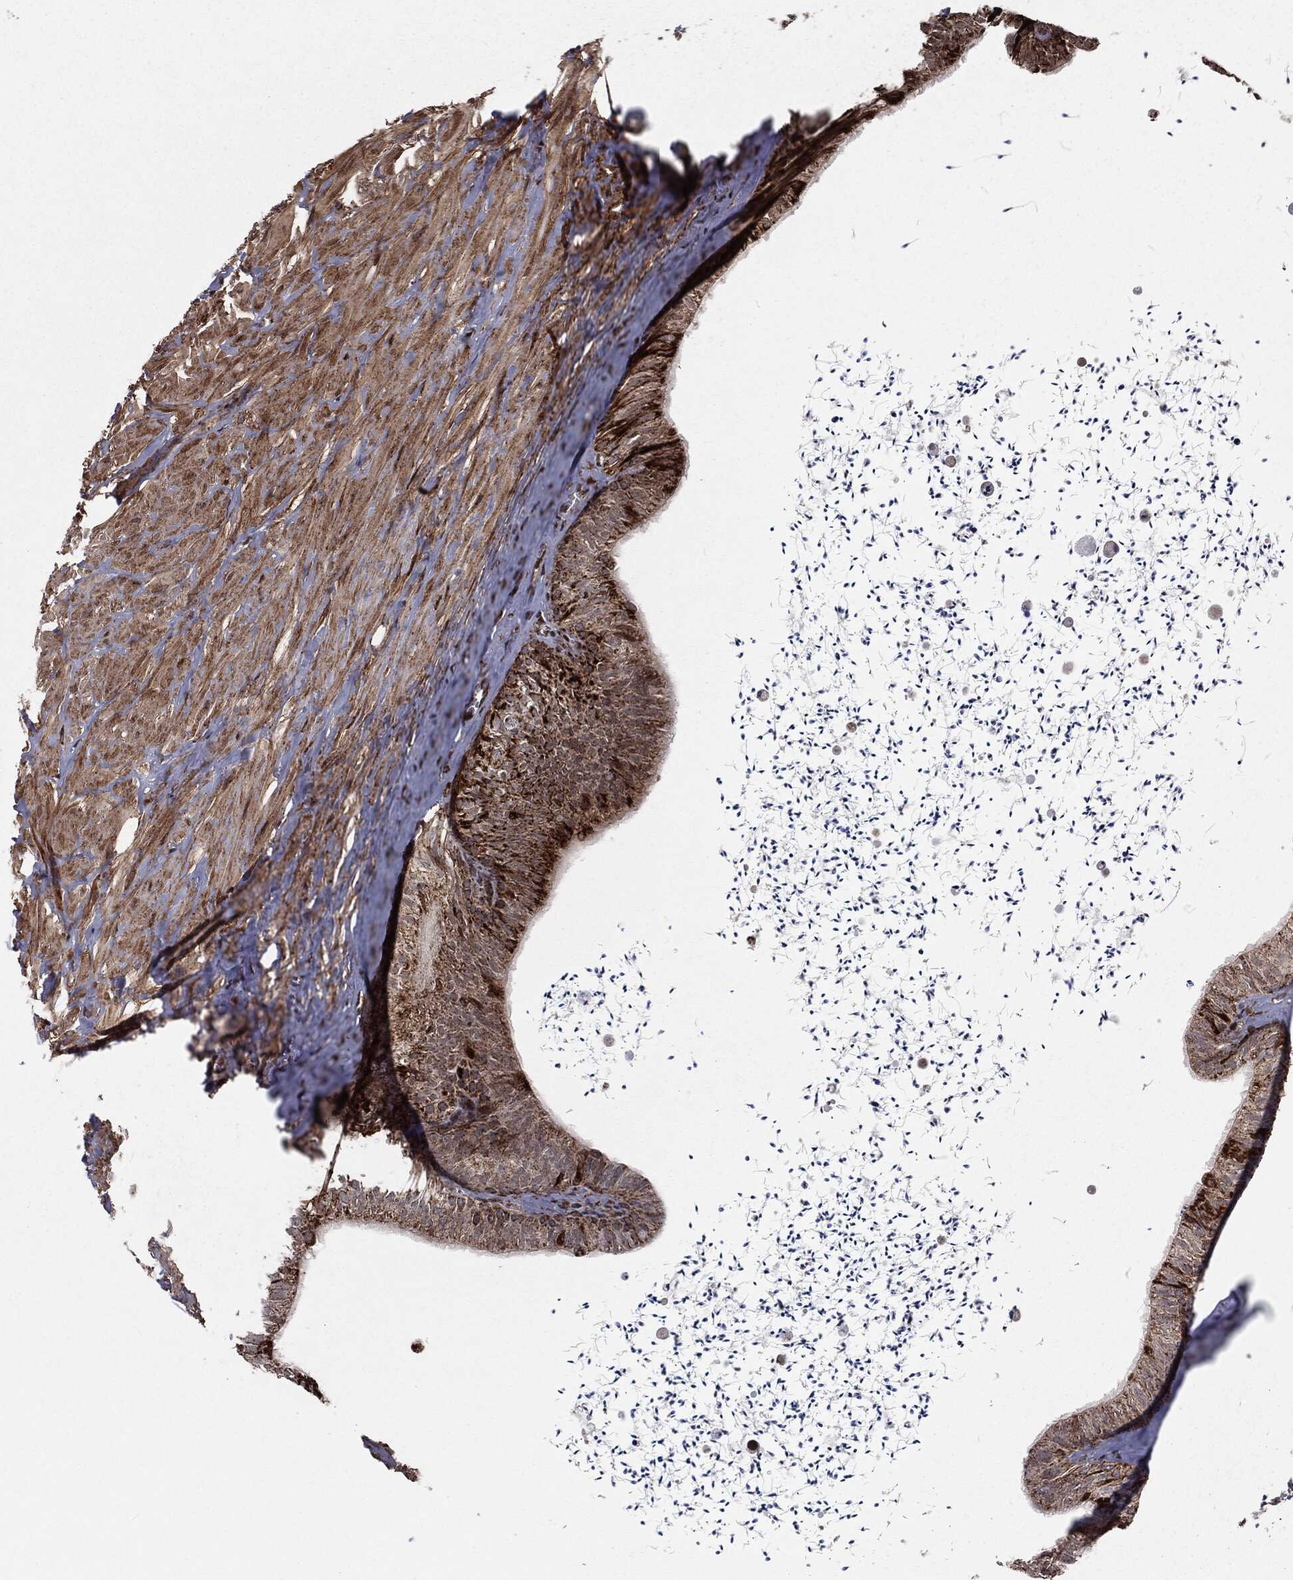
{"staining": {"intensity": "strong", "quantity": "<25%", "location": "cytoplasmic/membranous,nuclear"}, "tissue": "epididymis", "cell_type": "Glandular cells", "image_type": "normal", "snomed": [{"axis": "morphology", "description": "Normal tissue, NOS"}, {"axis": "topography", "description": "Epididymis"}], "caption": "Immunohistochemistry micrograph of benign epididymis: epididymis stained using IHC shows medium levels of strong protein expression localized specifically in the cytoplasmic/membranous,nuclear of glandular cells, appearing as a cytoplasmic/membranous,nuclear brown color.", "gene": "CHCHD2", "patient": {"sex": "male", "age": 32}}